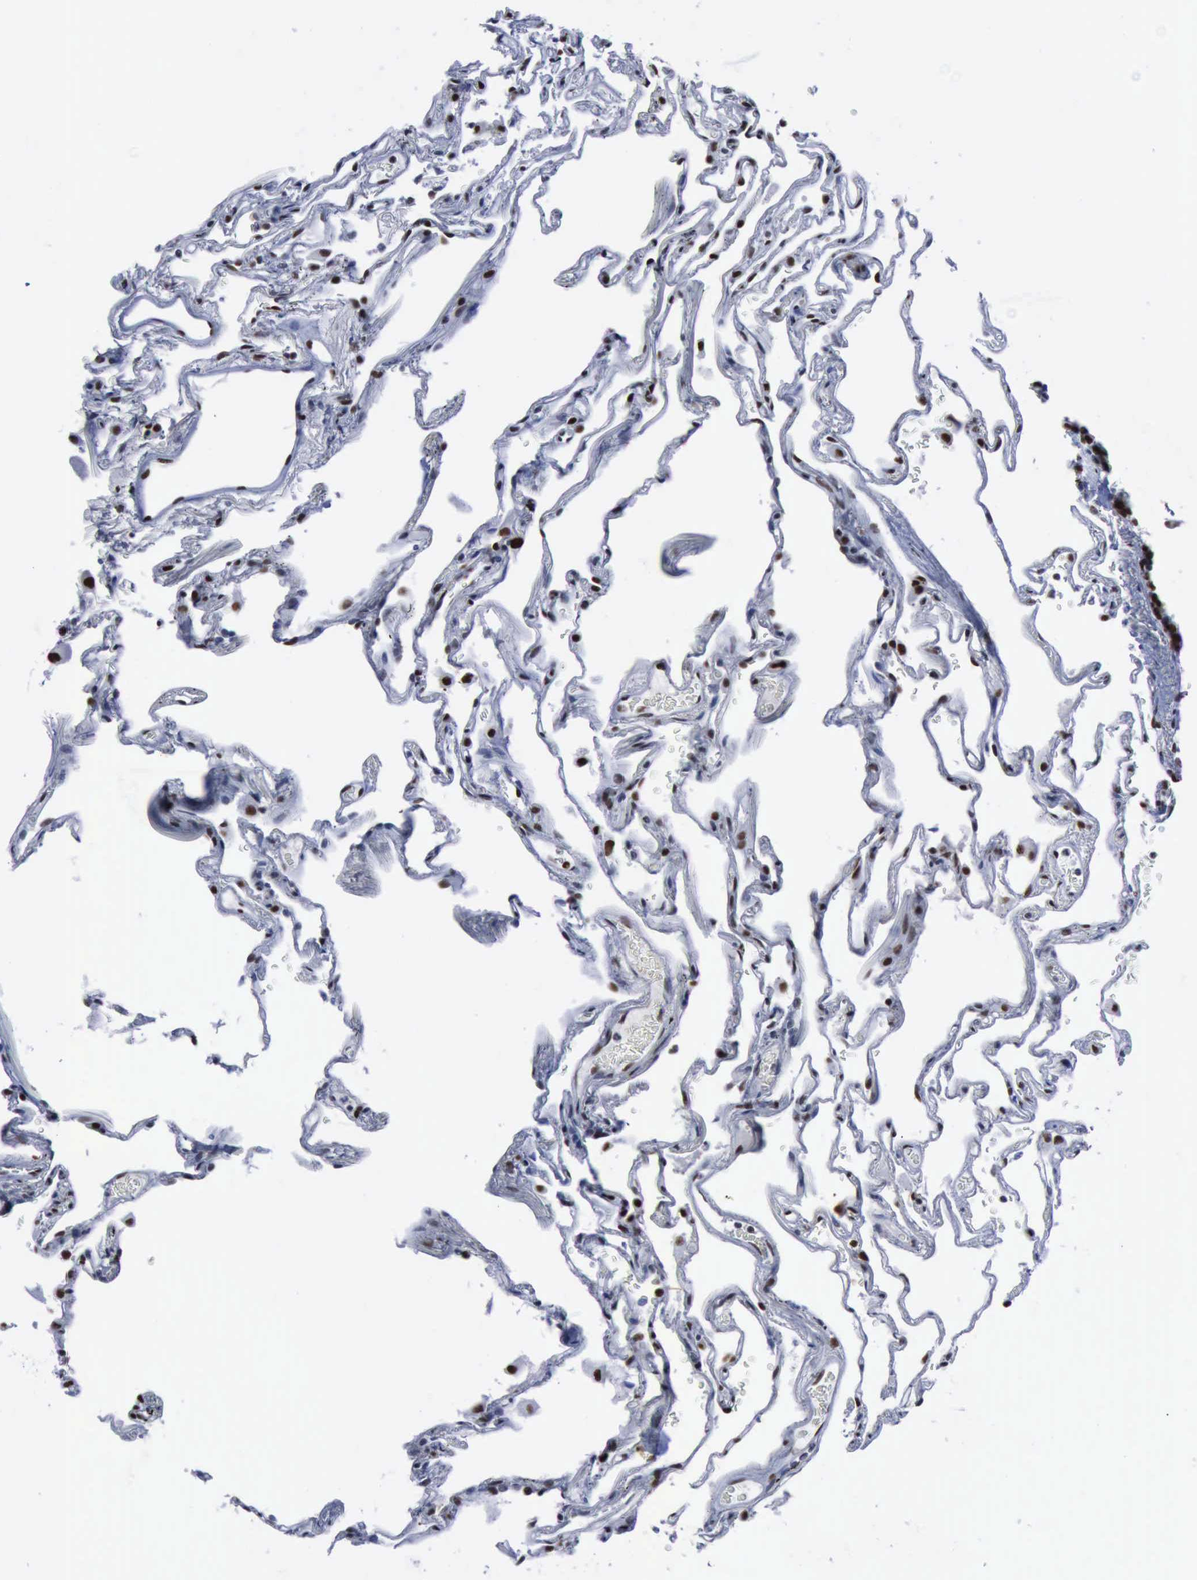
{"staining": {"intensity": "weak", "quantity": "25%-75%", "location": "nuclear"}, "tissue": "lung", "cell_type": "Alveolar cells", "image_type": "normal", "snomed": [{"axis": "morphology", "description": "Normal tissue, NOS"}, {"axis": "morphology", "description": "Inflammation, NOS"}, {"axis": "topography", "description": "Lung"}], "caption": "The micrograph demonstrates staining of unremarkable lung, revealing weak nuclear protein staining (brown color) within alveolar cells. (Brightfield microscopy of DAB IHC at high magnification).", "gene": "PCNA", "patient": {"sex": "male", "age": 69}}